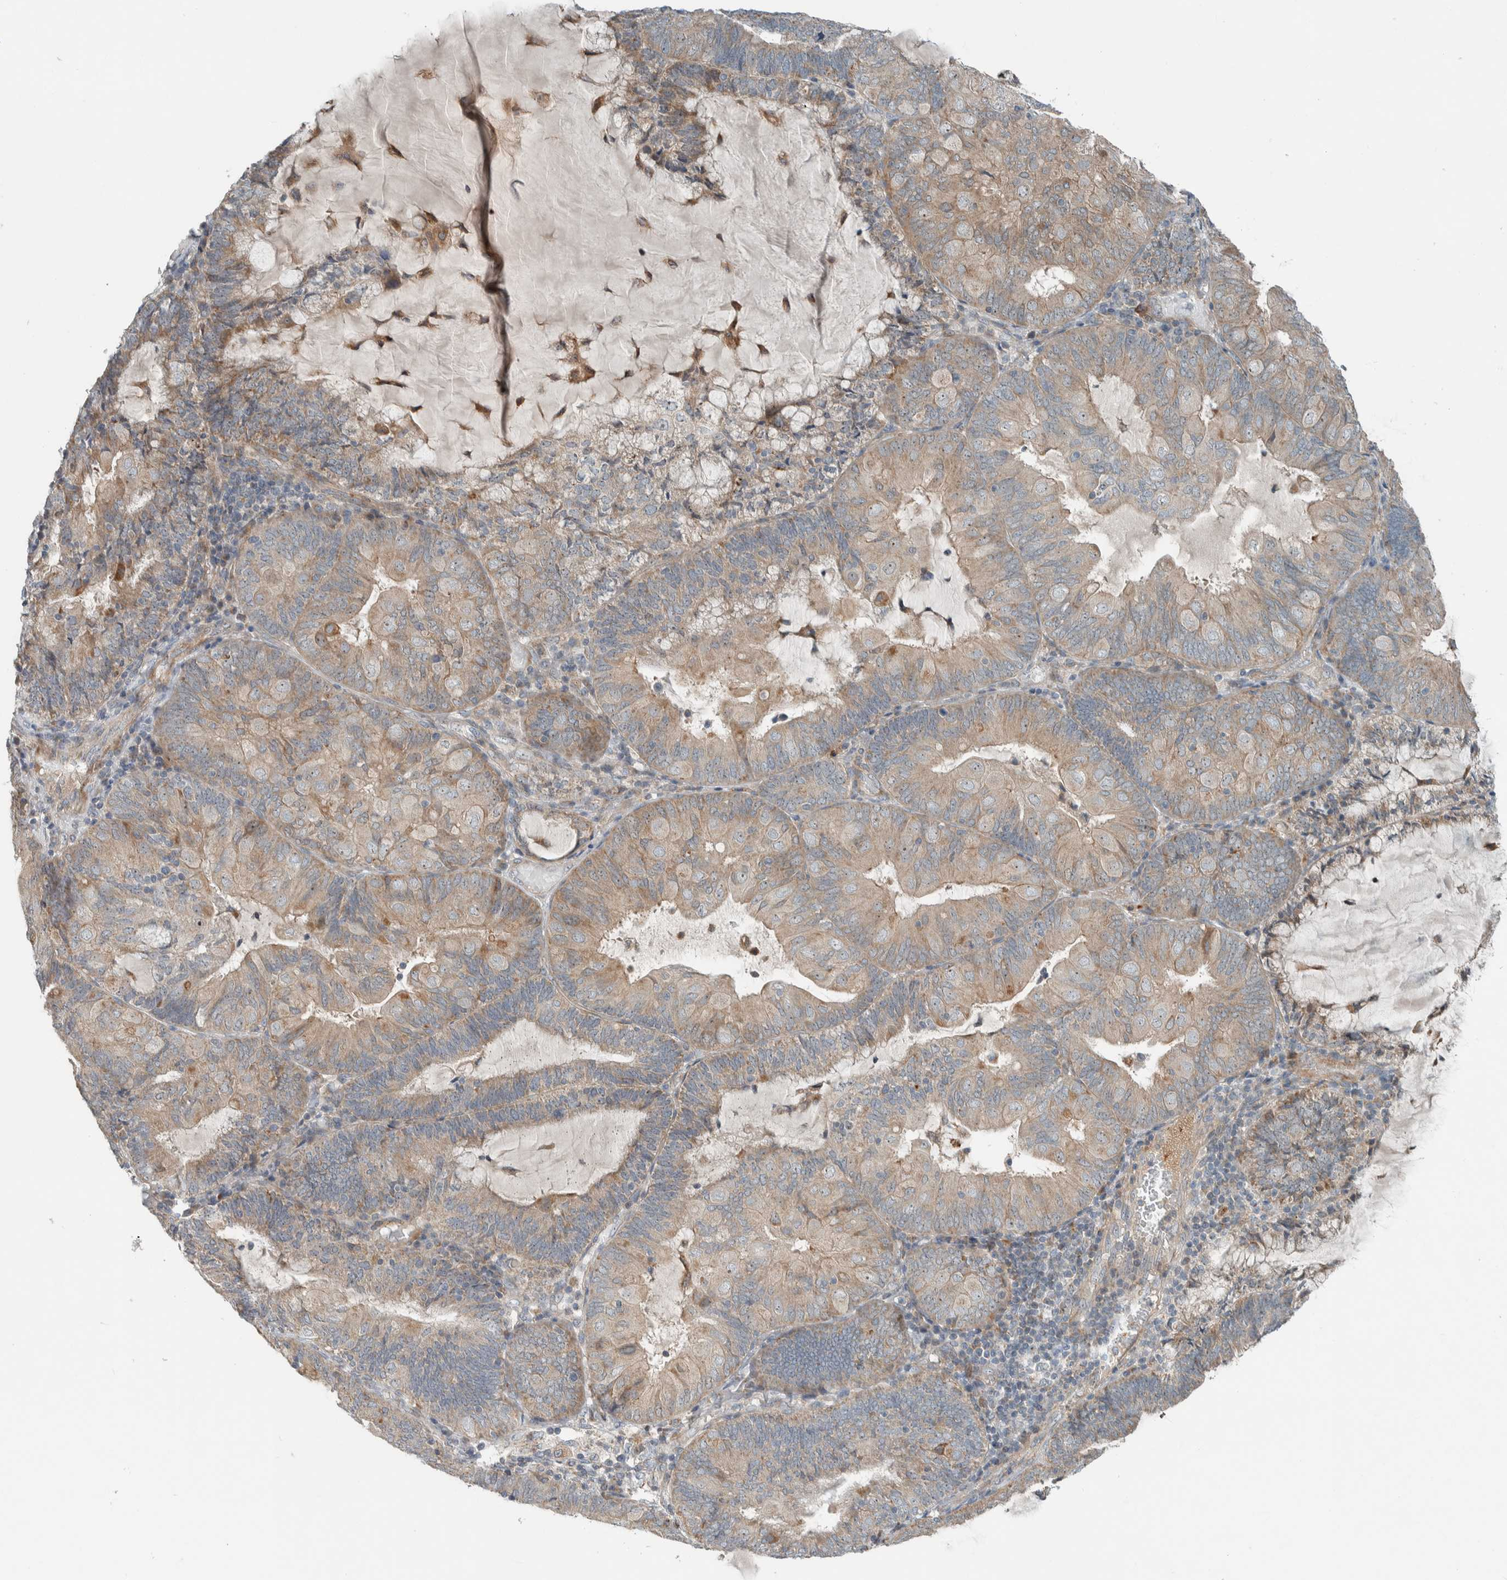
{"staining": {"intensity": "moderate", "quantity": ">75%", "location": "cytoplasmic/membranous"}, "tissue": "endometrial cancer", "cell_type": "Tumor cells", "image_type": "cancer", "snomed": [{"axis": "morphology", "description": "Adenocarcinoma, NOS"}, {"axis": "topography", "description": "Endometrium"}], "caption": "An image of human adenocarcinoma (endometrial) stained for a protein demonstrates moderate cytoplasmic/membranous brown staining in tumor cells.", "gene": "SLFN12L", "patient": {"sex": "female", "age": 81}}